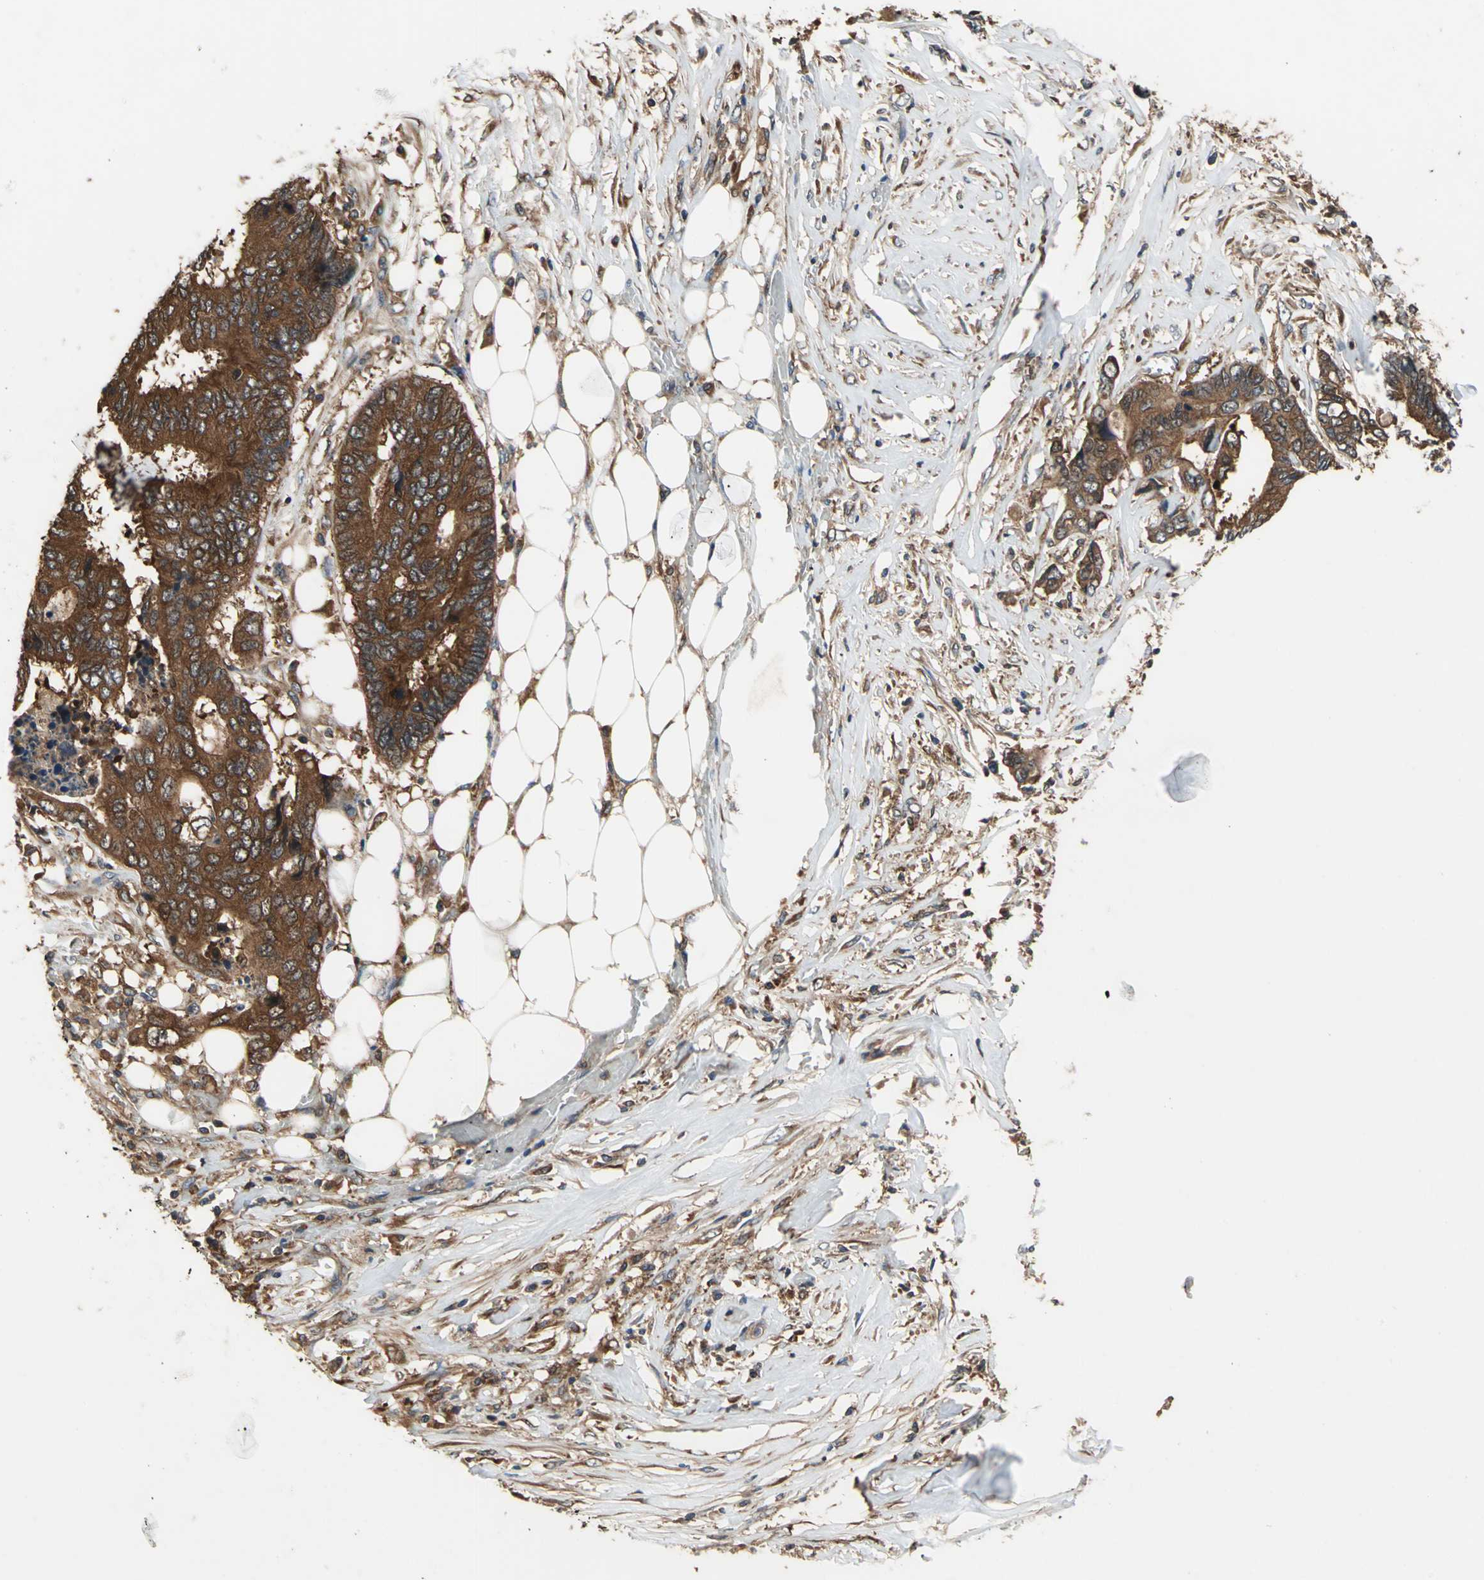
{"staining": {"intensity": "strong", "quantity": ">75%", "location": "cytoplasmic/membranous"}, "tissue": "colorectal cancer", "cell_type": "Tumor cells", "image_type": "cancer", "snomed": [{"axis": "morphology", "description": "Adenocarcinoma, NOS"}, {"axis": "topography", "description": "Rectum"}], "caption": "Immunohistochemistry photomicrograph of adenocarcinoma (colorectal) stained for a protein (brown), which reveals high levels of strong cytoplasmic/membranous staining in about >75% of tumor cells.", "gene": "CAPN1", "patient": {"sex": "male", "age": 55}}